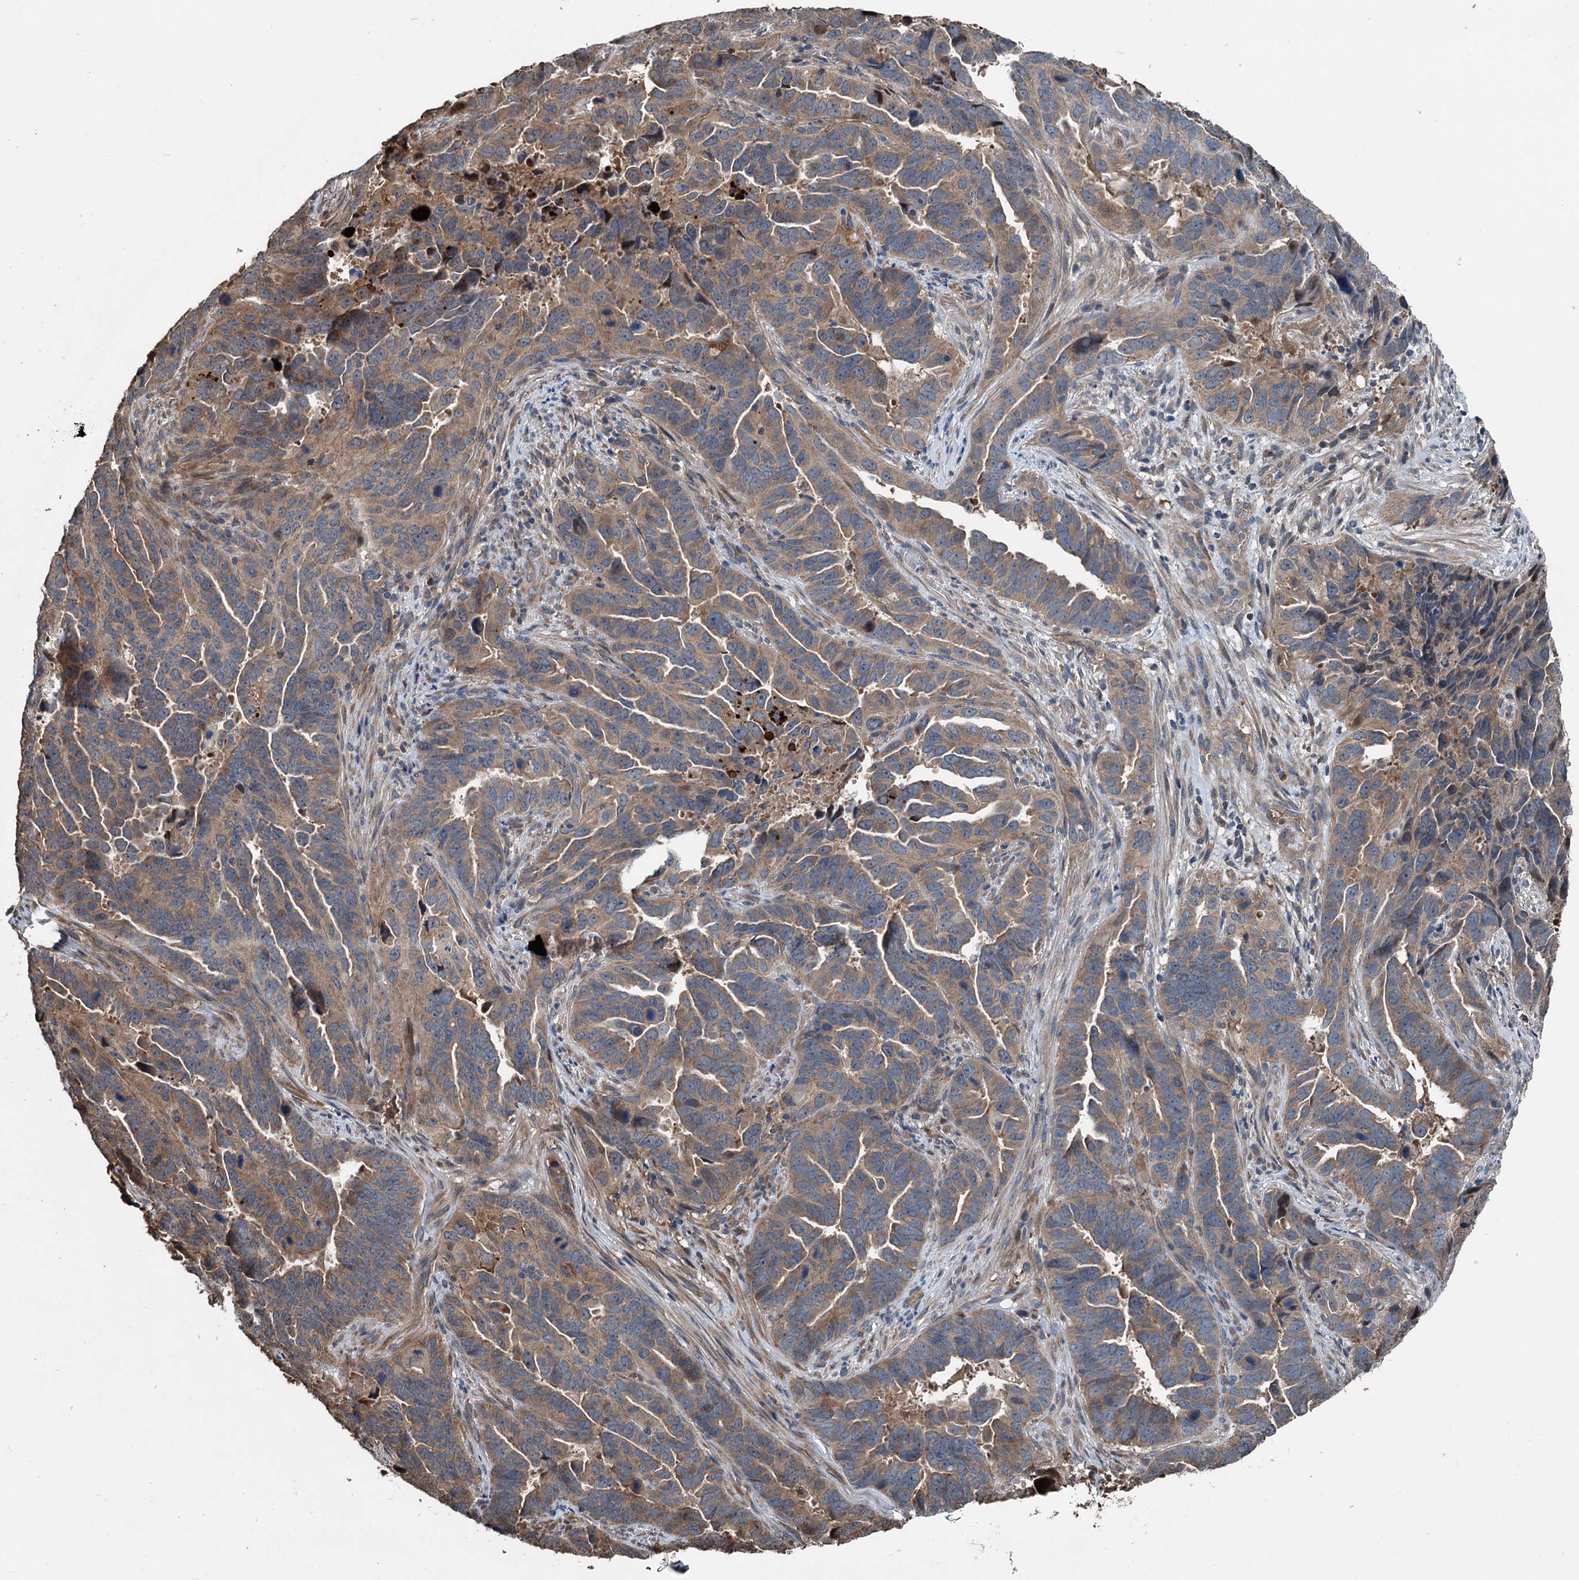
{"staining": {"intensity": "moderate", "quantity": "25%-75%", "location": "cytoplasmic/membranous"}, "tissue": "endometrial cancer", "cell_type": "Tumor cells", "image_type": "cancer", "snomed": [{"axis": "morphology", "description": "Adenocarcinoma, NOS"}, {"axis": "topography", "description": "Endometrium"}], "caption": "The micrograph displays staining of endometrial adenocarcinoma, revealing moderate cytoplasmic/membranous protein positivity (brown color) within tumor cells. (Stains: DAB (3,3'-diaminobenzidine) in brown, nuclei in blue, Microscopy: brightfield microscopy at high magnification).", "gene": "TEDC1", "patient": {"sex": "female", "age": 65}}